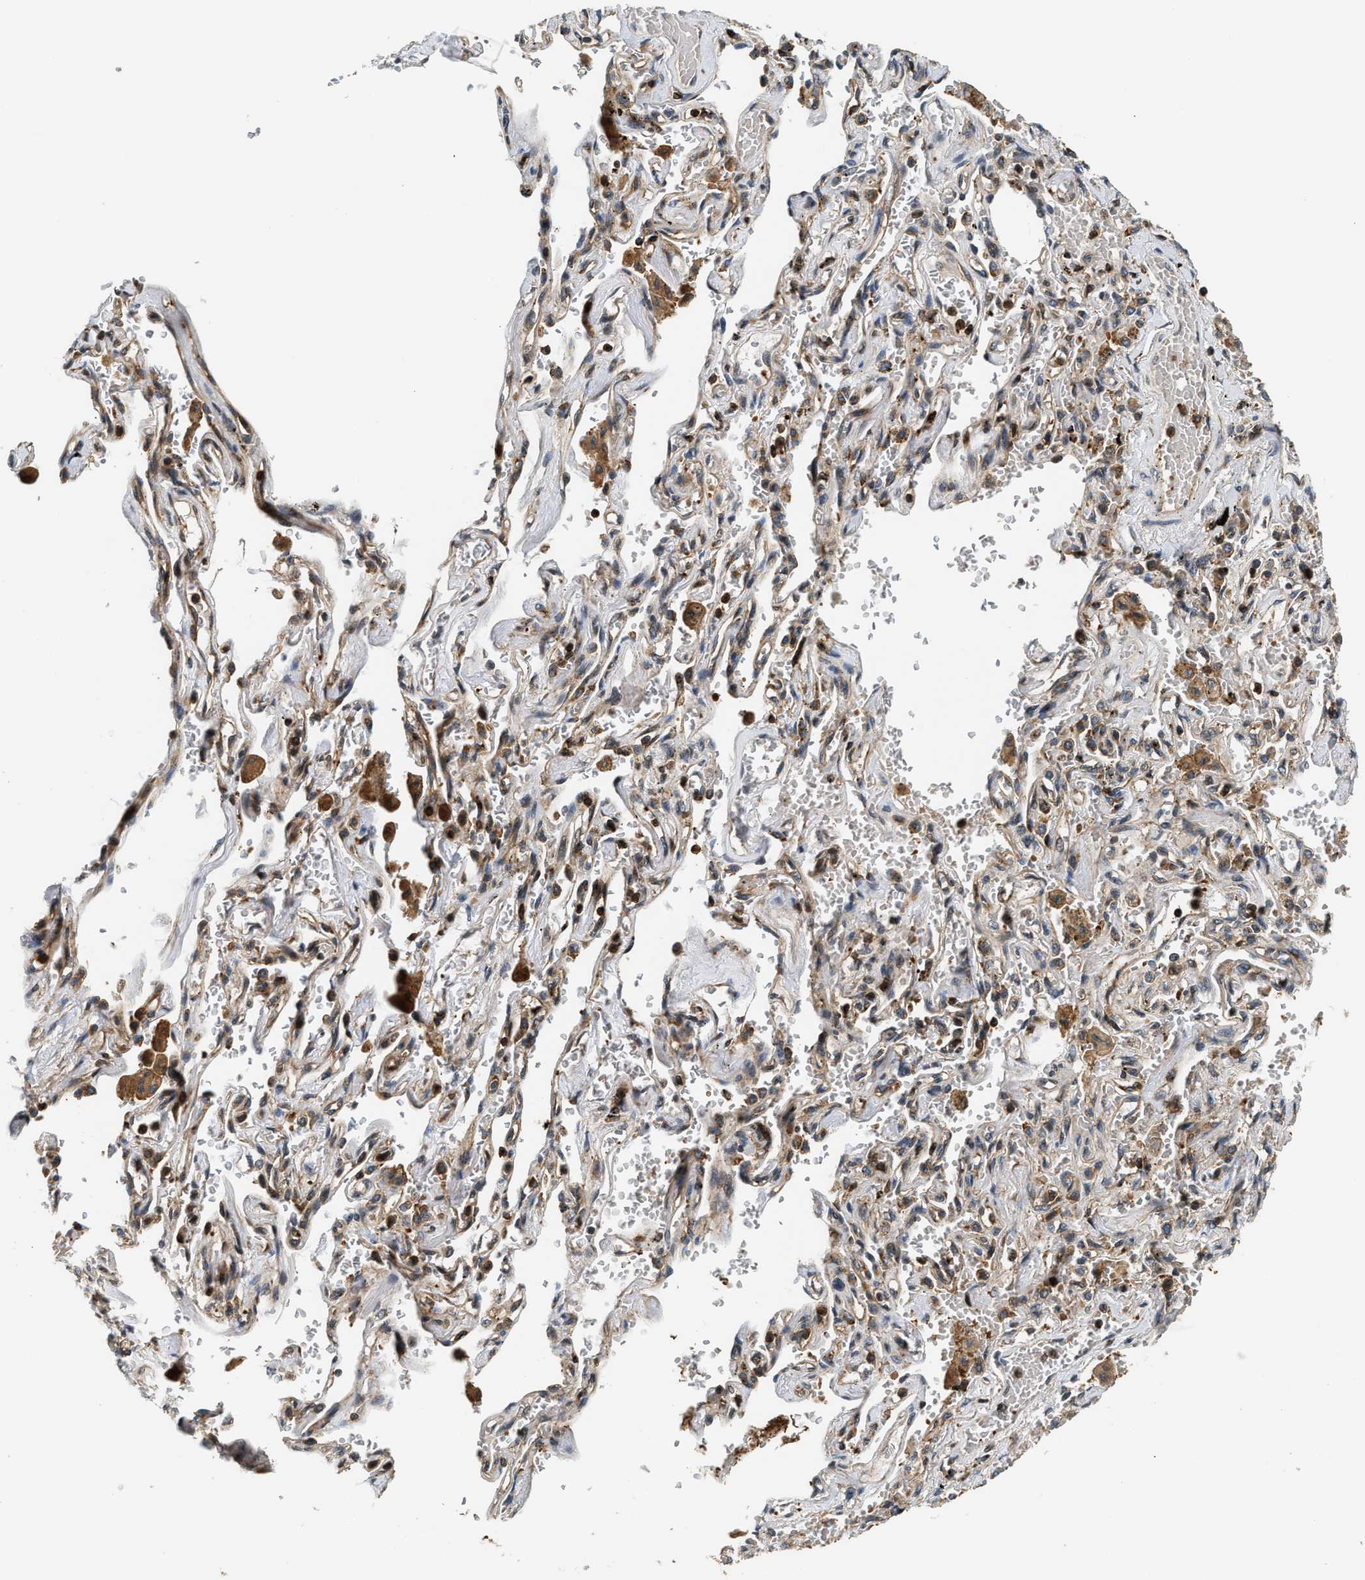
{"staining": {"intensity": "moderate", "quantity": ">75%", "location": "cytoplasmic/membranous"}, "tissue": "lung cancer", "cell_type": "Tumor cells", "image_type": "cancer", "snomed": [{"axis": "morphology", "description": "Adenocarcinoma, NOS"}, {"axis": "topography", "description": "Lung"}], "caption": "Moderate cytoplasmic/membranous expression for a protein is identified in approximately >75% of tumor cells of lung adenocarcinoma using IHC.", "gene": "SNX5", "patient": {"sex": "female", "age": 65}}